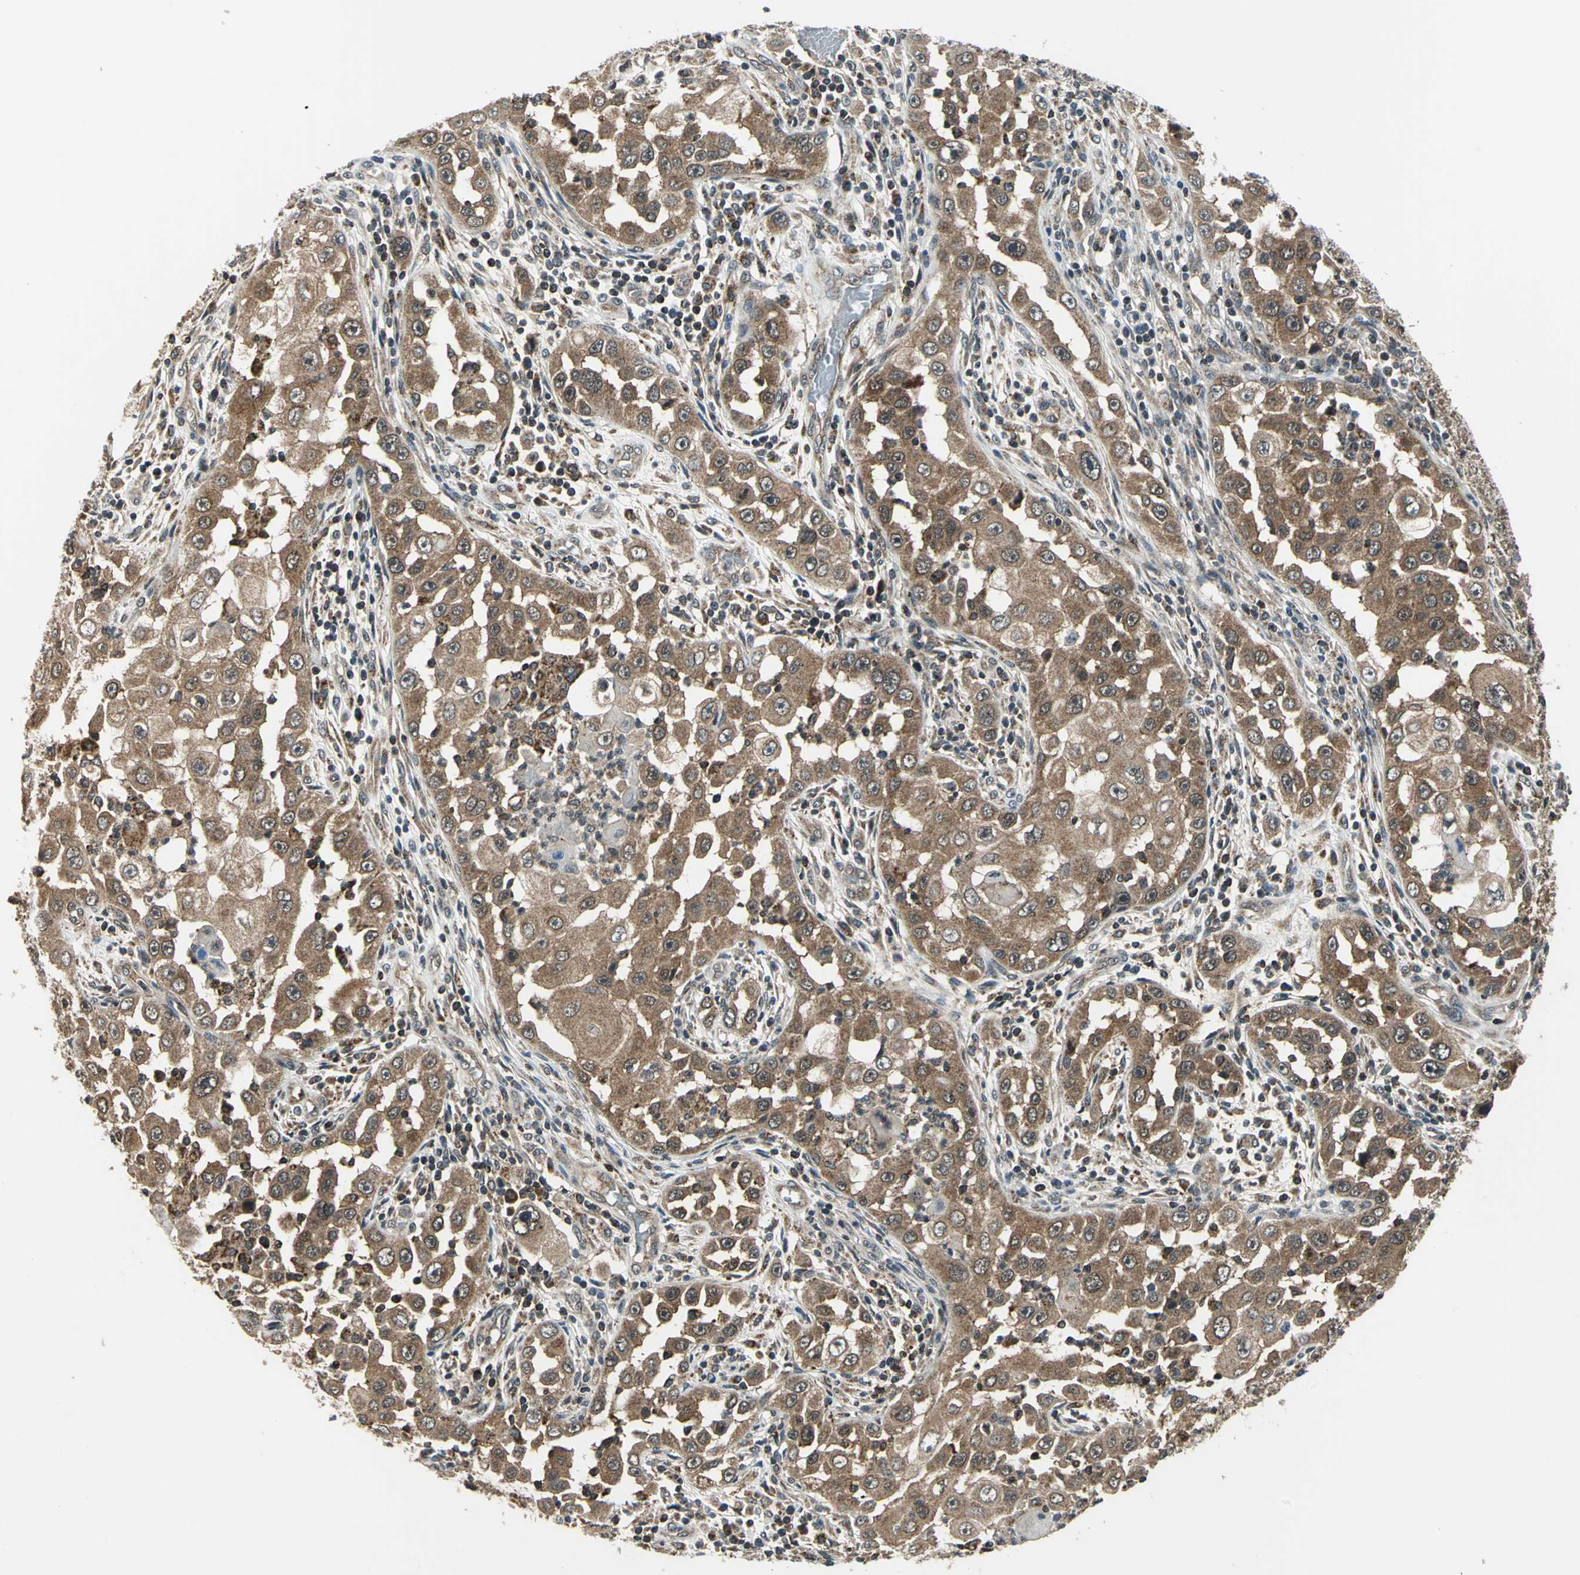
{"staining": {"intensity": "moderate", "quantity": ">75%", "location": "cytoplasmic/membranous"}, "tissue": "head and neck cancer", "cell_type": "Tumor cells", "image_type": "cancer", "snomed": [{"axis": "morphology", "description": "Carcinoma, NOS"}, {"axis": "topography", "description": "Head-Neck"}], "caption": "Immunohistochemistry (DAB) staining of head and neck carcinoma demonstrates moderate cytoplasmic/membranous protein positivity in about >75% of tumor cells.", "gene": "NUDT2", "patient": {"sex": "male", "age": 87}}